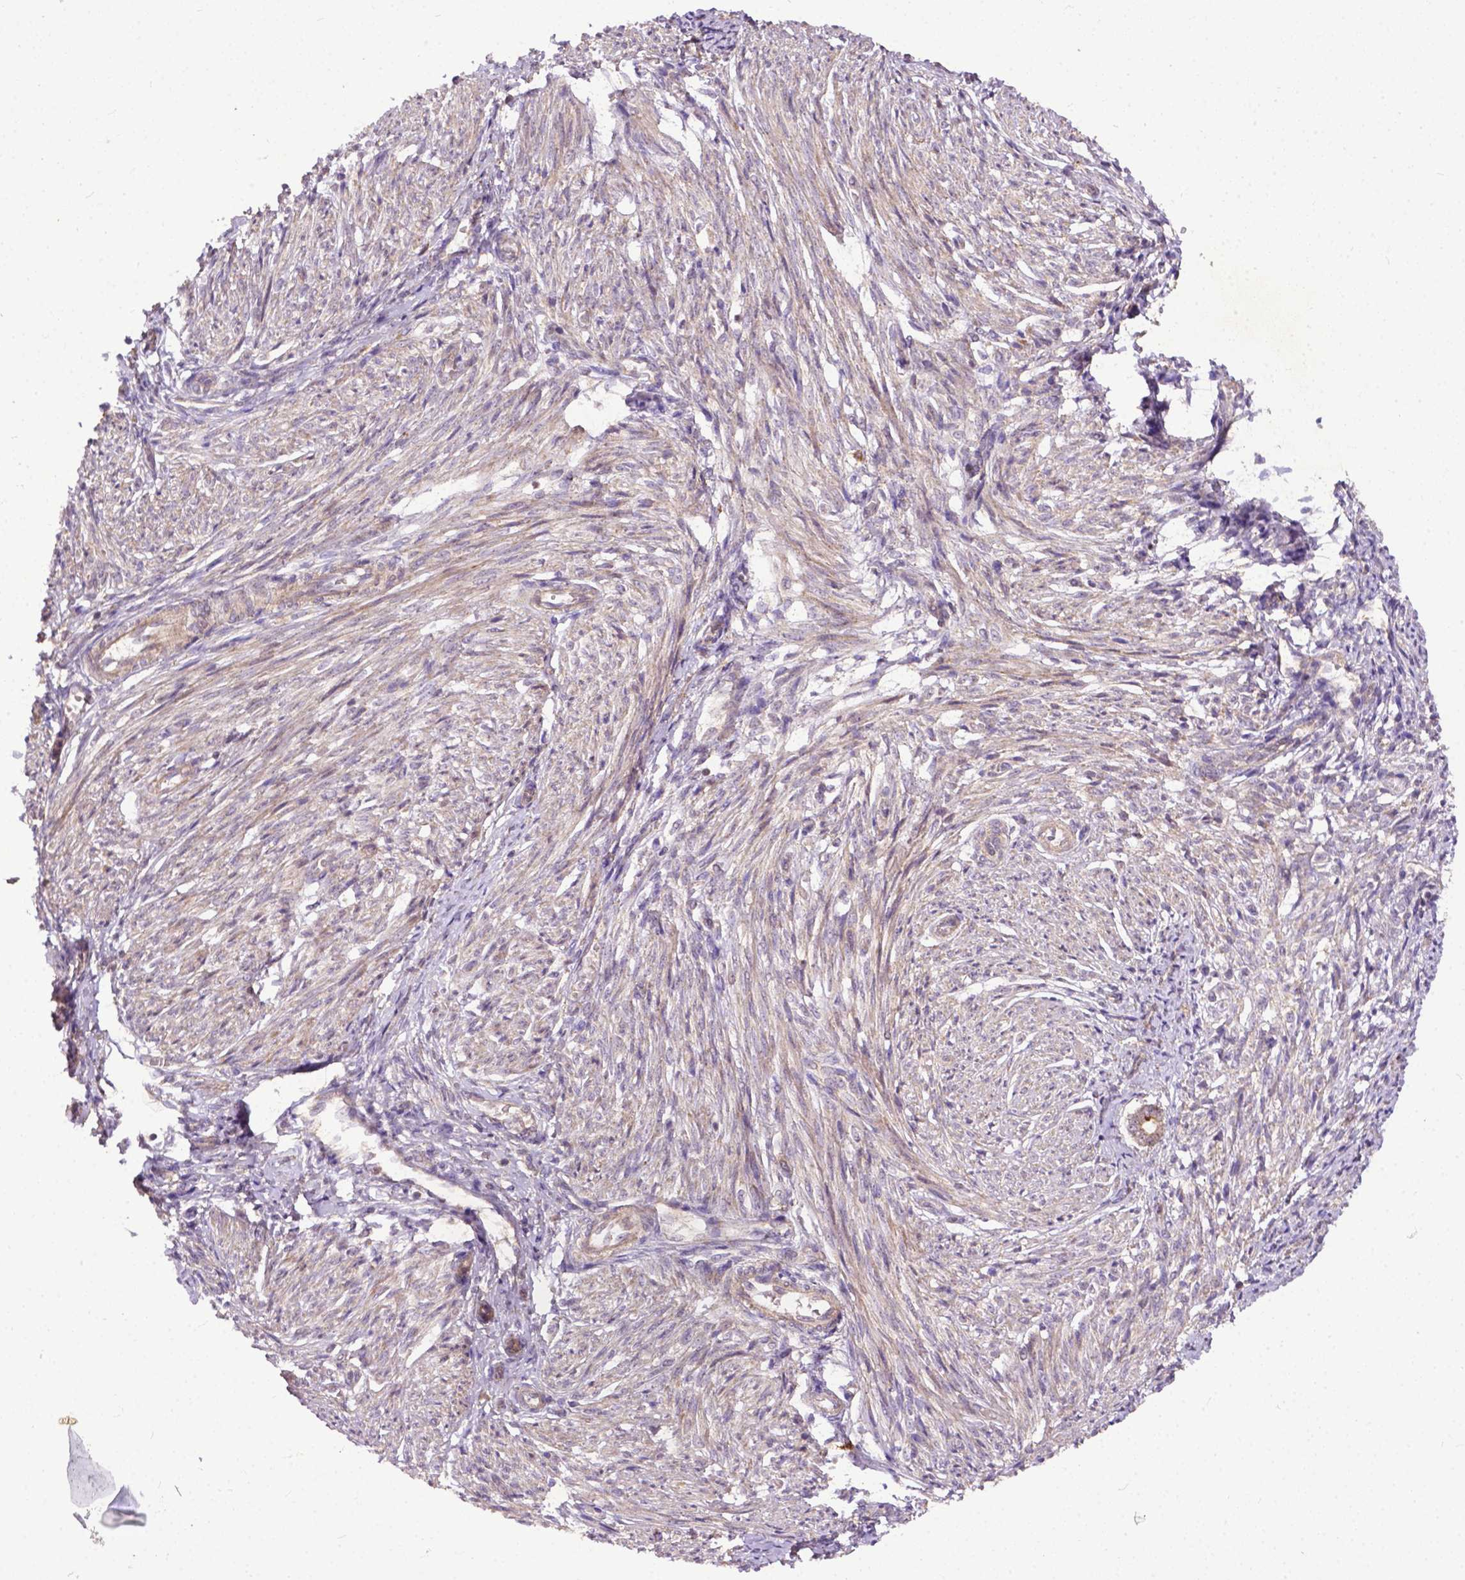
{"staining": {"intensity": "weak", "quantity": "25%-75%", "location": "cytoplasmic/membranous"}, "tissue": "endometrium", "cell_type": "Cells in endometrial stroma", "image_type": "normal", "snomed": [{"axis": "morphology", "description": "Normal tissue, NOS"}, {"axis": "topography", "description": "Endometrium"}], "caption": "Benign endometrium was stained to show a protein in brown. There is low levels of weak cytoplasmic/membranous expression in about 25%-75% of cells in endometrial stroma.", "gene": "PARP3", "patient": {"sex": "female", "age": 50}}